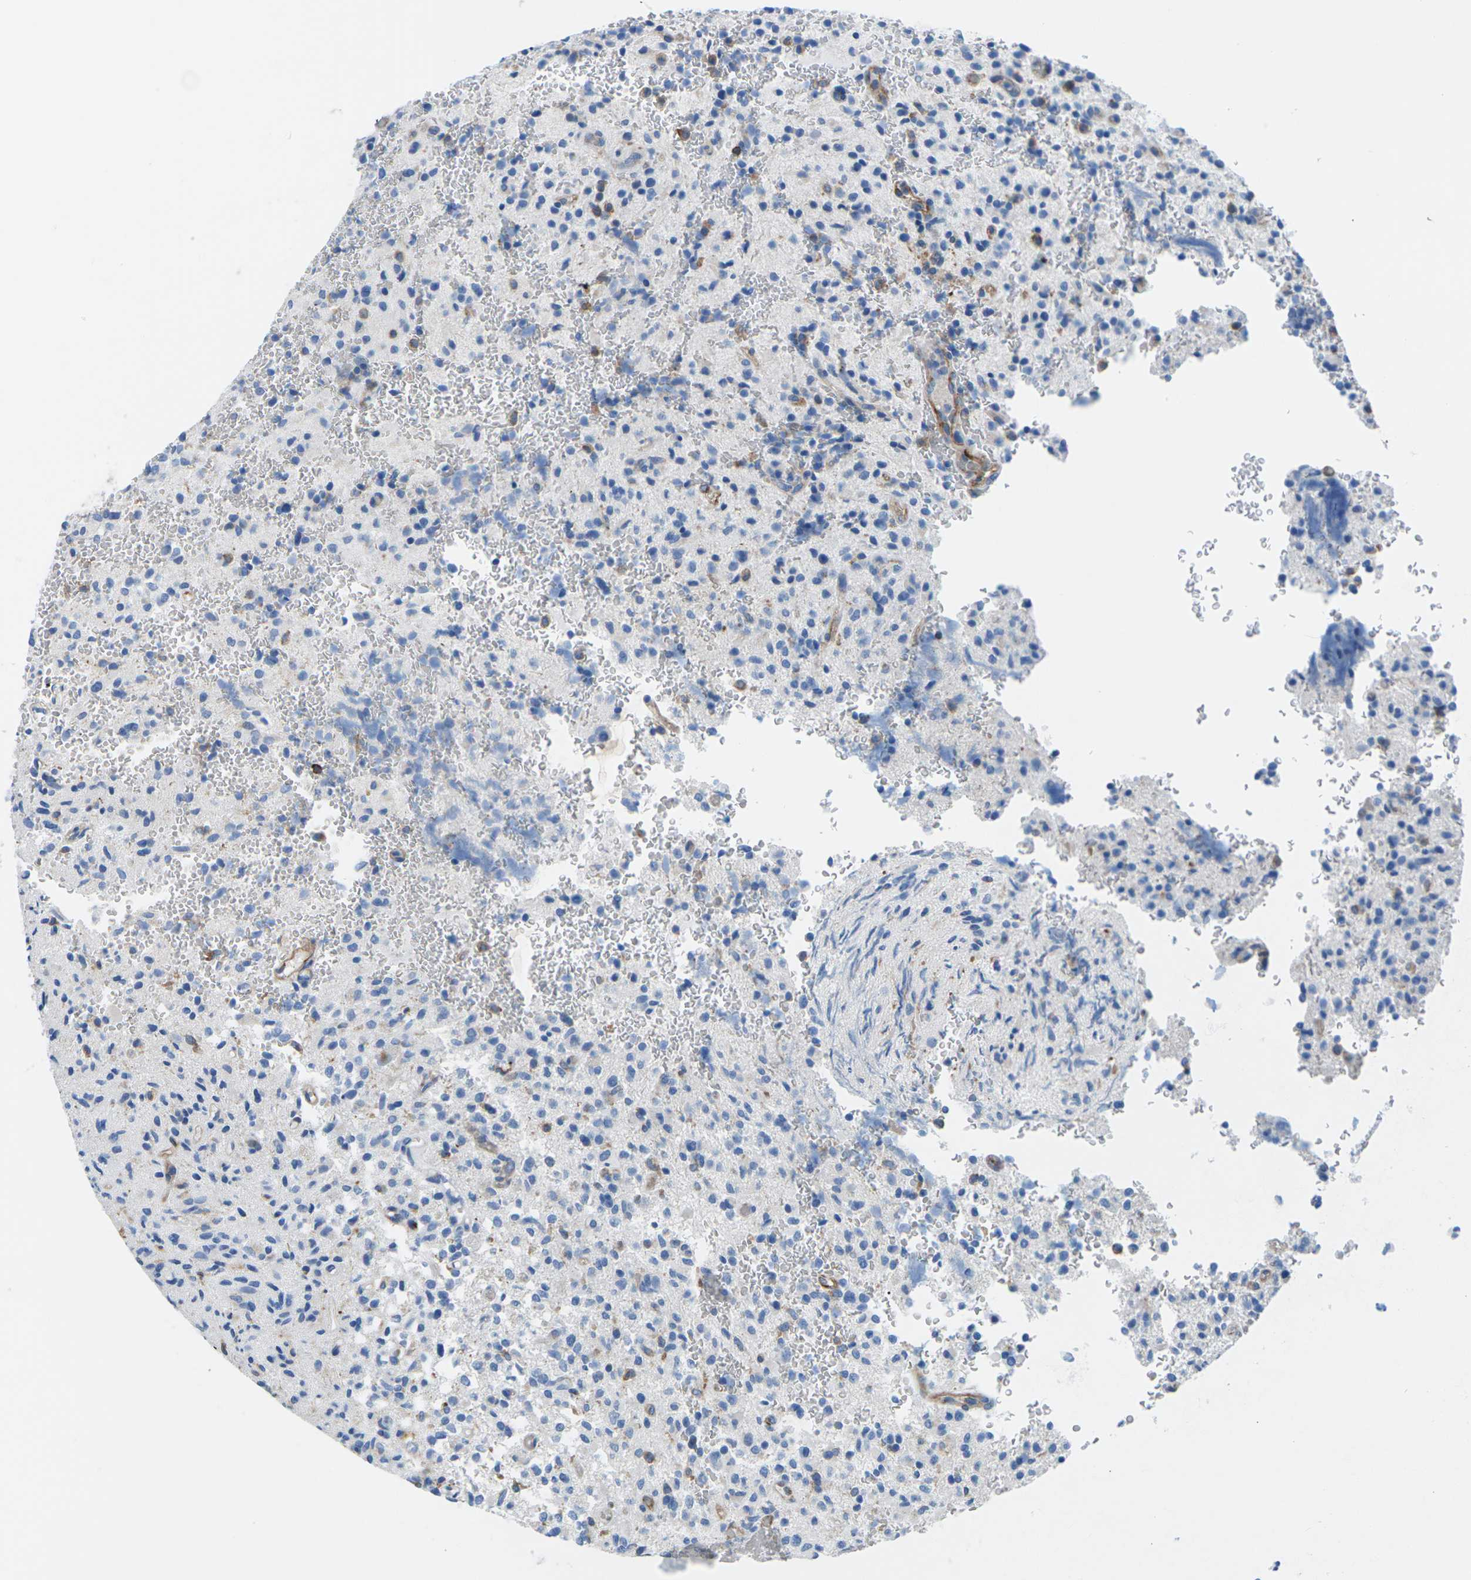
{"staining": {"intensity": "negative", "quantity": "none", "location": "none"}, "tissue": "glioma", "cell_type": "Tumor cells", "image_type": "cancer", "snomed": [{"axis": "morphology", "description": "Glioma, malignant, High grade"}, {"axis": "topography", "description": "Brain"}], "caption": "Immunohistochemistry image of malignant high-grade glioma stained for a protein (brown), which shows no positivity in tumor cells. The staining was performed using DAB to visualize the protein expression in brown, while the nuclei were stained in blue with hematoxylin (Magnification: 20x).", "gene": "SYNGR2", "patient": {"sex": "male", "age": 71}}